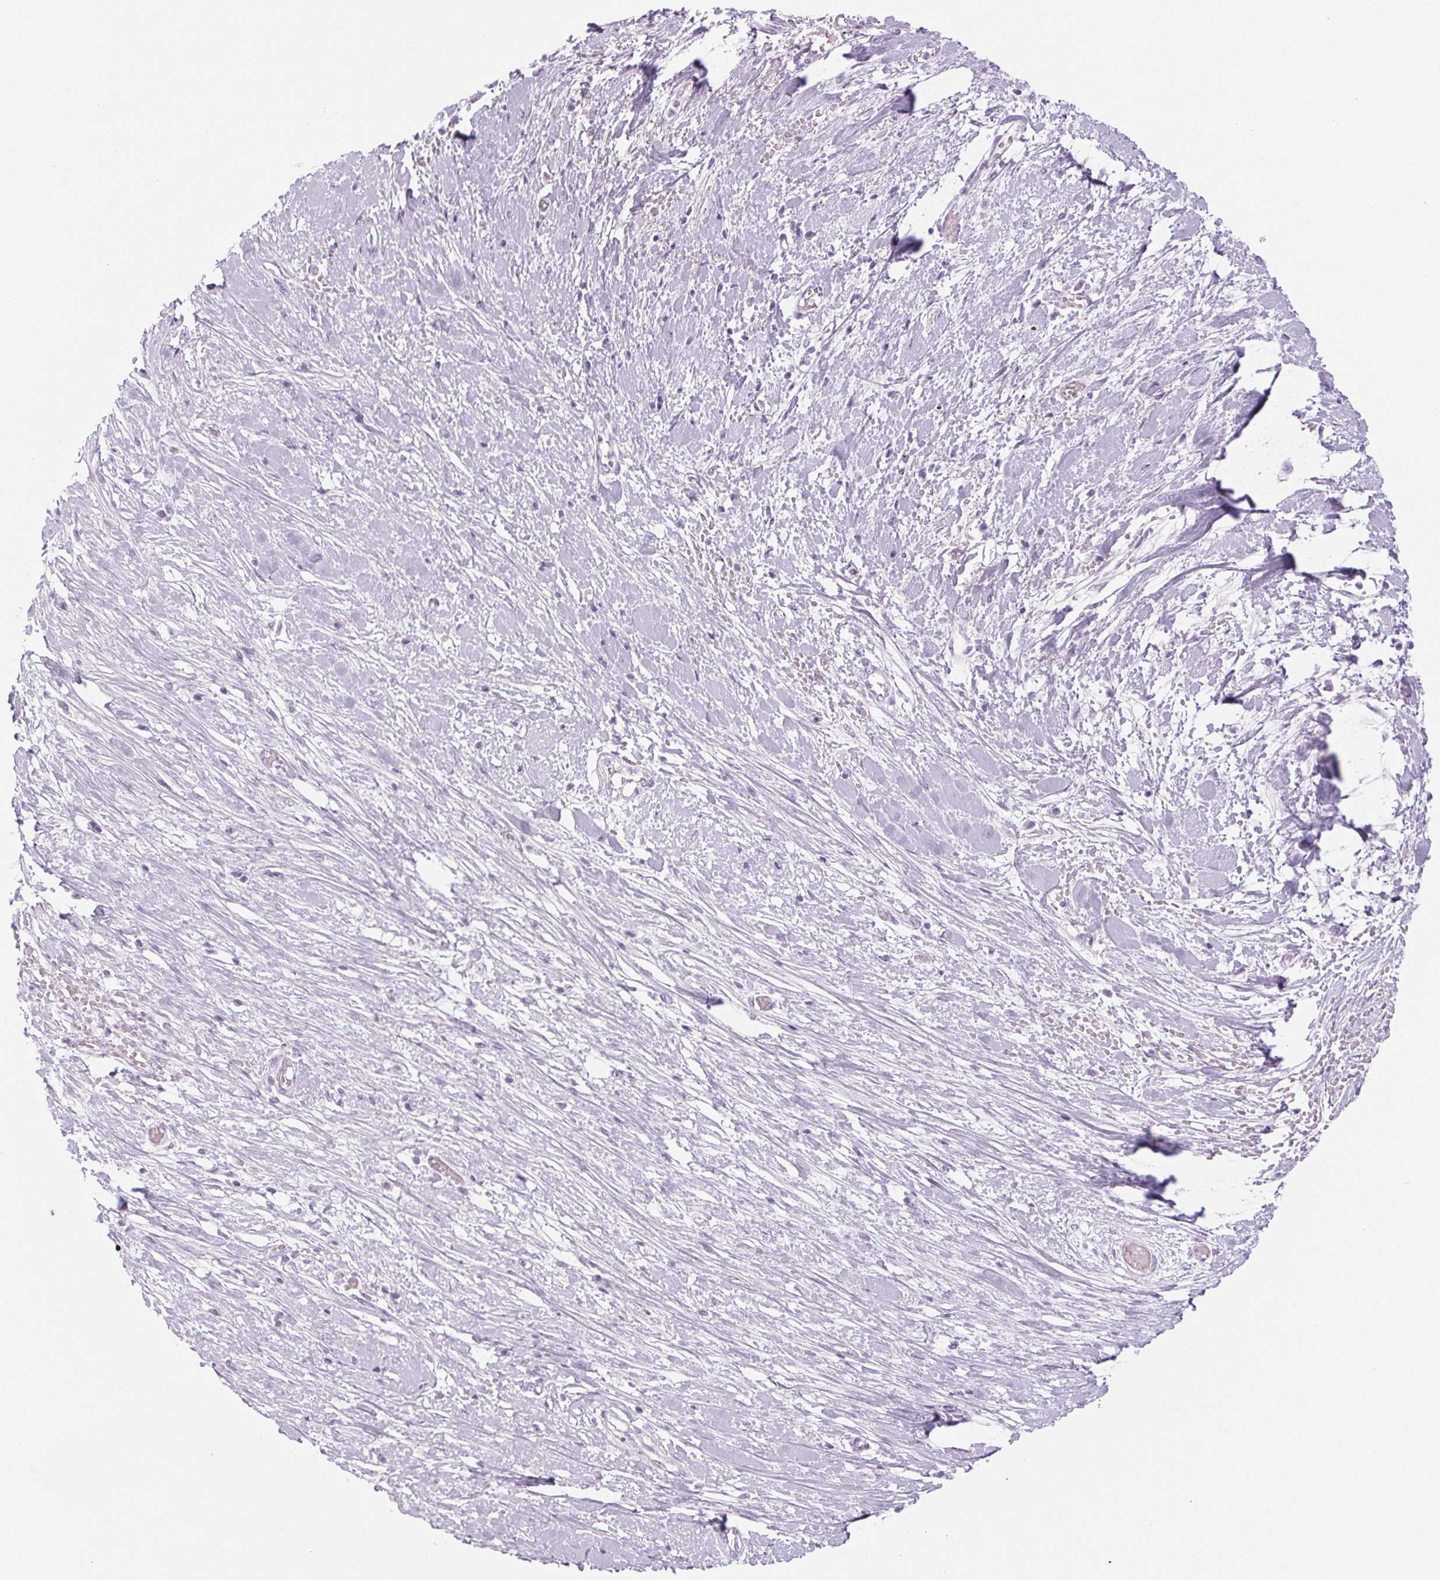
{"staining": {"intensity": "negative", "quantity": "none", "location": "none"}, "tissue": "pancreatic cancer", "cell_type": "Tumor cells", "image_type": "cancer", "snomed": [{"axis": "morphology", "description": "Adenocarcinoma, NOS"}, {"axis": "topography", "description": "Pancreas"}], "caption": "DAB (3,3'-diaminobenzidine) immunohistochemical staining of human pancreatic cancer demonstrates no significant positivity in tumor cells.", "gene": "LRP2", "patient": {"sex": "female", "age": 63}}